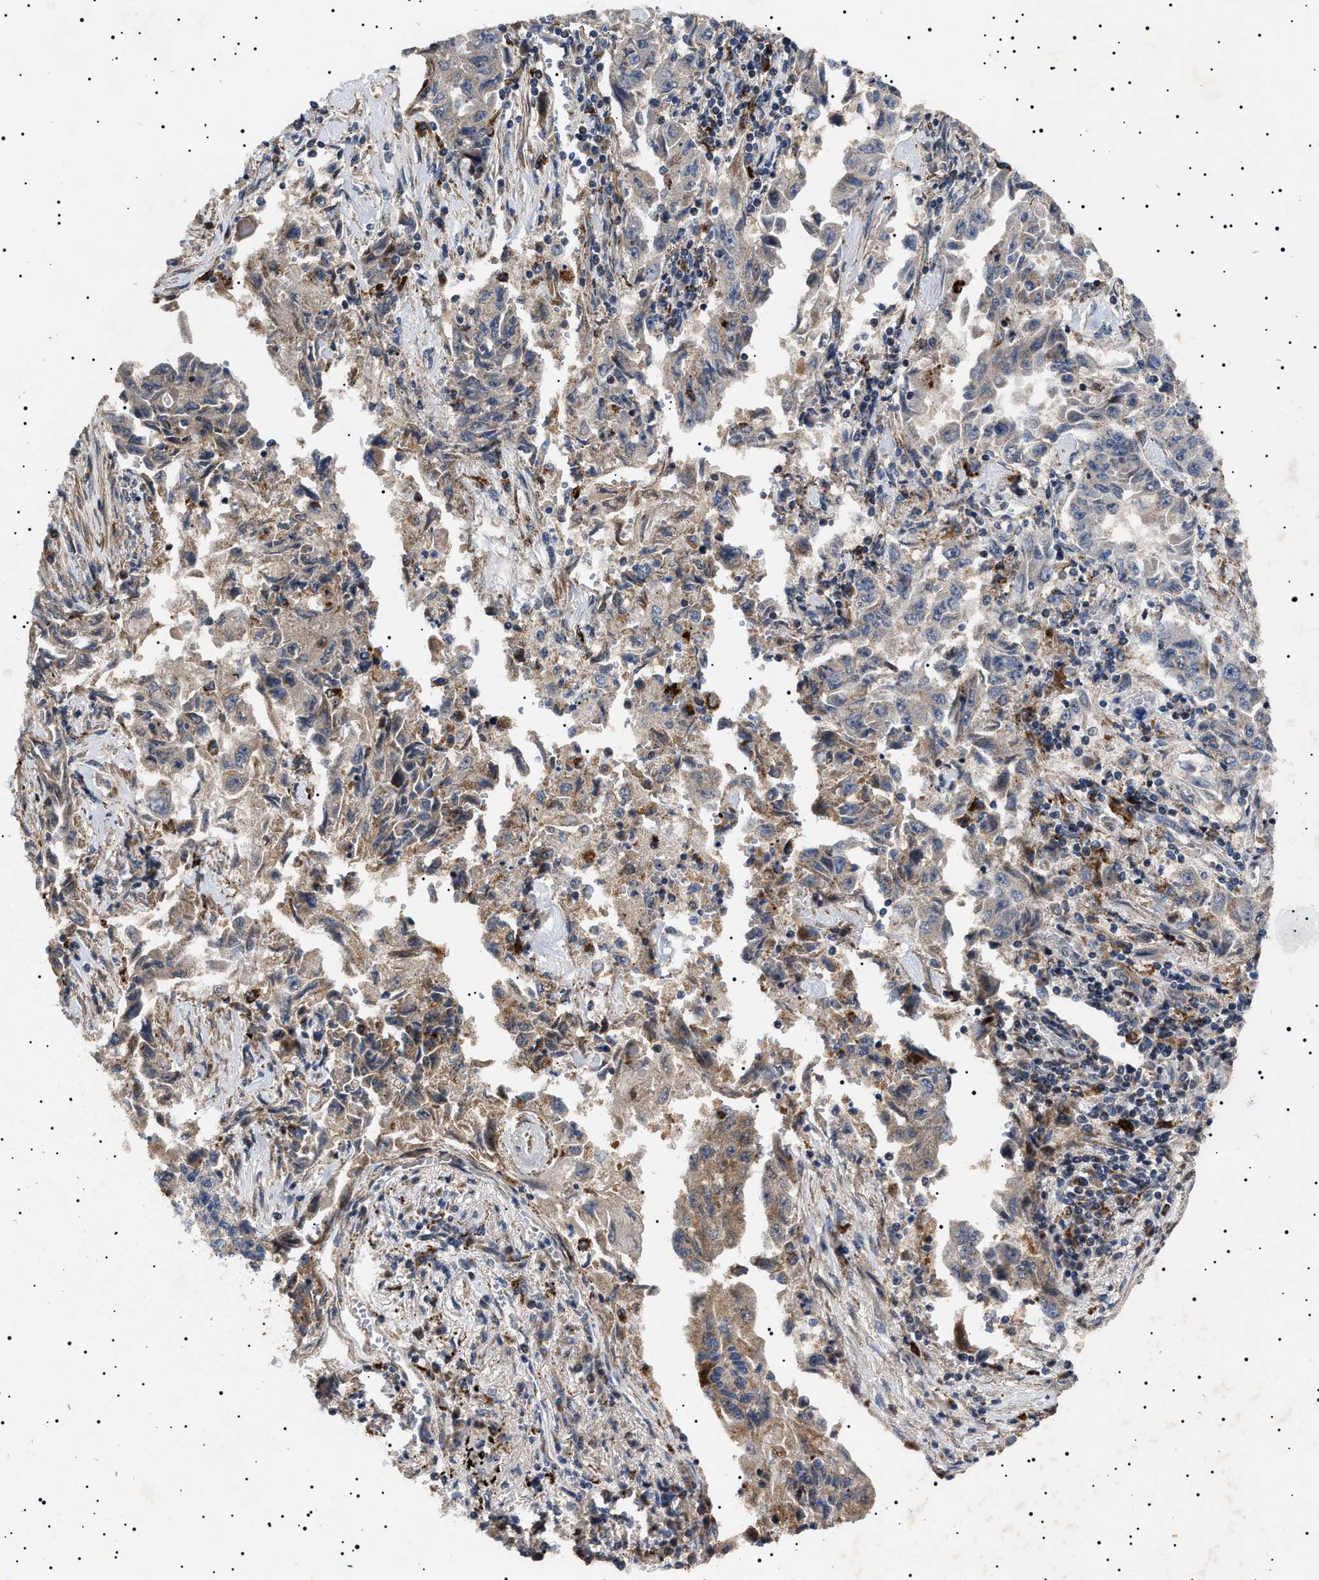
{"staining": {"intensity": "weak", "quantity": "25%-75%", "location": "cytoplasmic/membranous"}, "tissue": "lung cancer", "cell_type": "Tumor cells", "image_type": "cancer", "snomed": [{"axis": "morphology", "description": "Adenocarcinoma, NOS"}, {"axis": "topography", "description": "Lung"}], "caption": "The photomicrograph displays a brown stain indicating the presence of a protein in the cytoplasmic/membranous of tumor cells in lung cancer (adenocarcinoma).", "gene": "RAB34", "patient": {"sex": "female", "age": 51}}